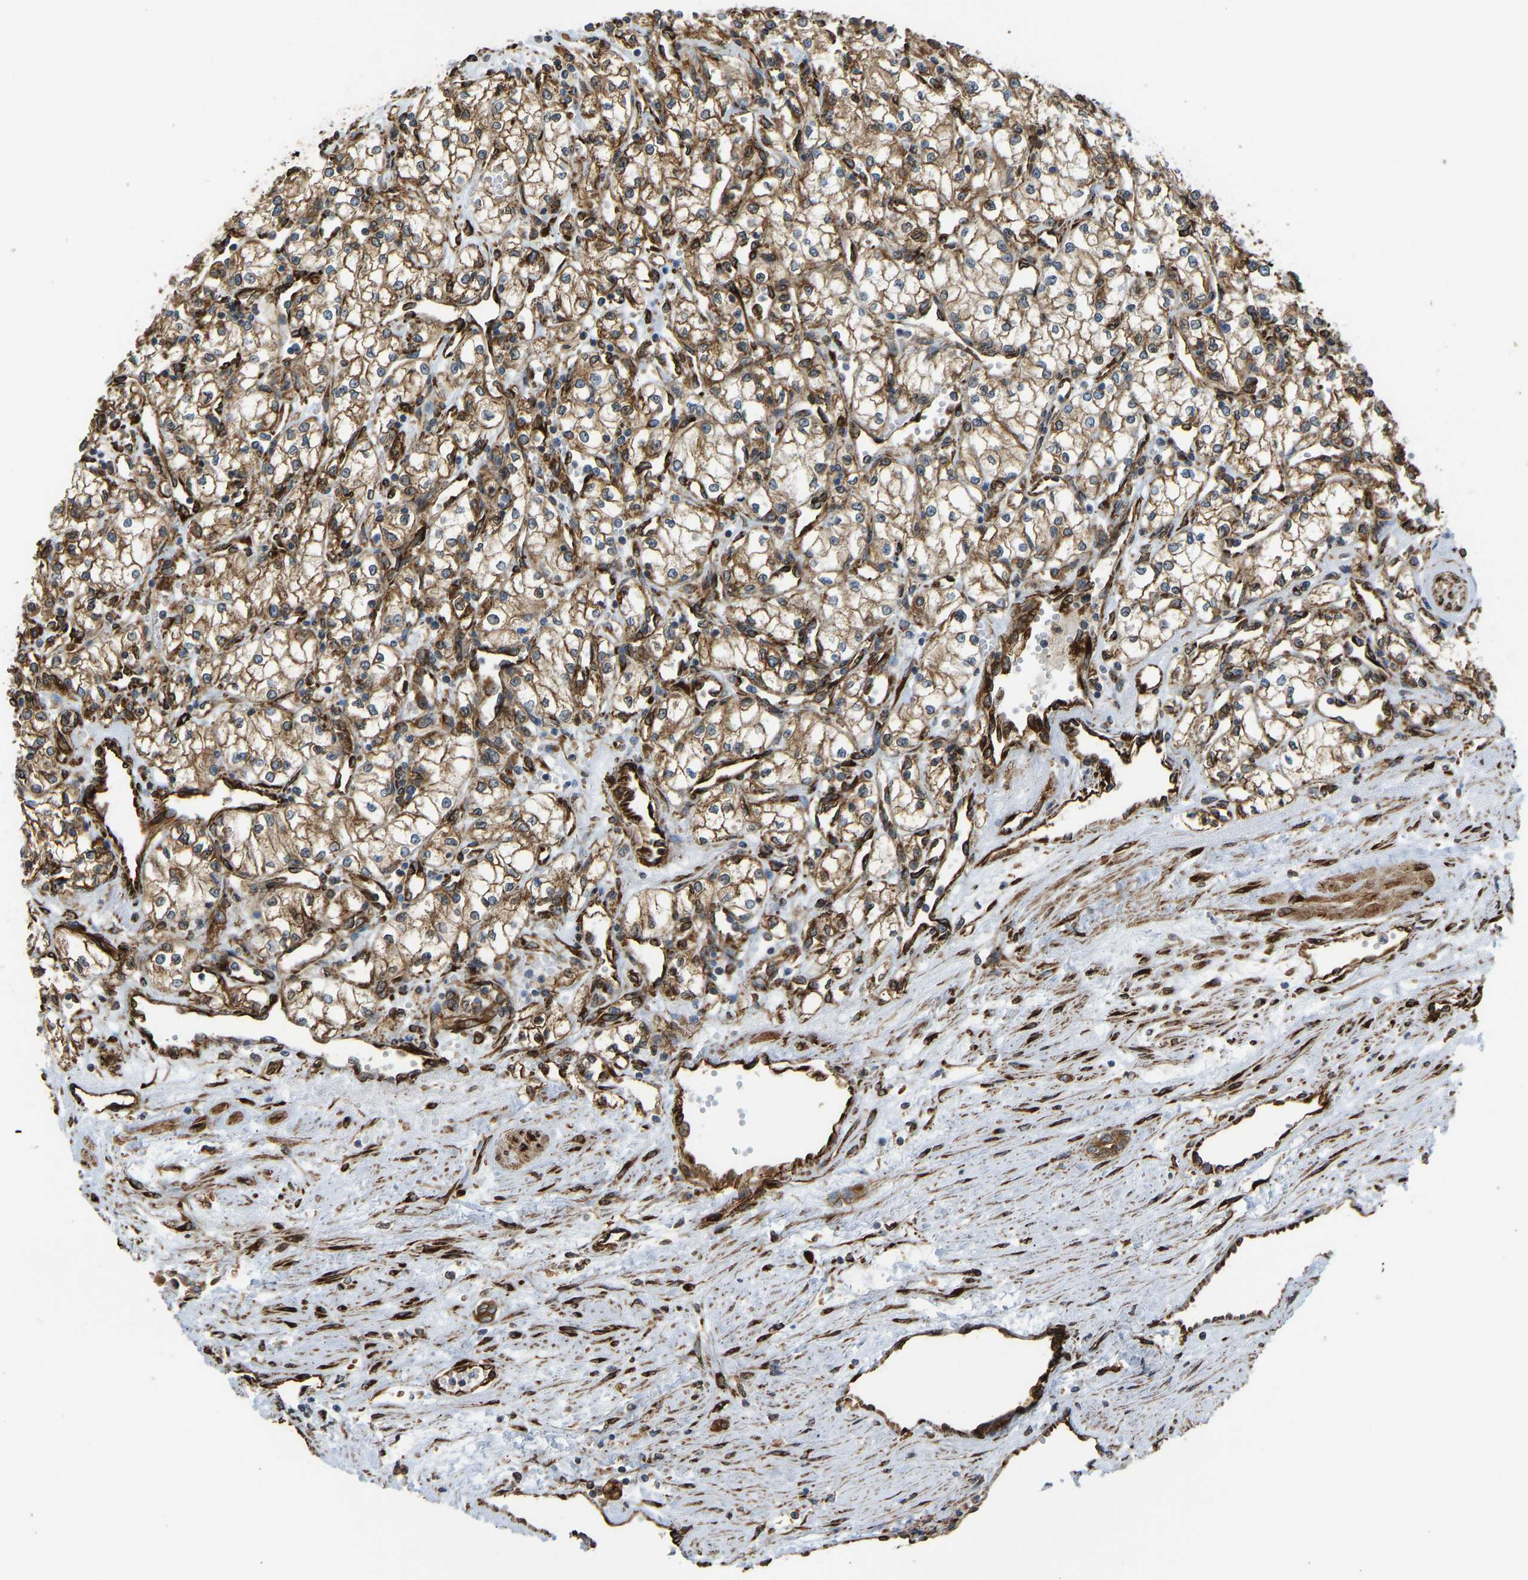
{"staining": {"intensity": "moderate", "quantity": ">75%", "location": "cytoplasmic/membranous"}, "tissue": "renal cancer", "cell_type": "Tumor cells", "image_type": "cancer", "snomed": [{"axis": "morphology", "description": "Adenocarcinoma, NOS"}, {"axis": "topography", "description": "Kidney"}], "caption": "Immunohistochemistry photomicrograph of neoplastic tissue: renal adenocarcinoma stained using immunohistochemistry exhibits medium levels of moderate protein expression localized specifically in the cytoplasmic/membranous of tumor cells, appearing as a cytoplasmic/membranous brown color.", "gene": "BEX3", "patient": {"sex": "male", "age": 59}}